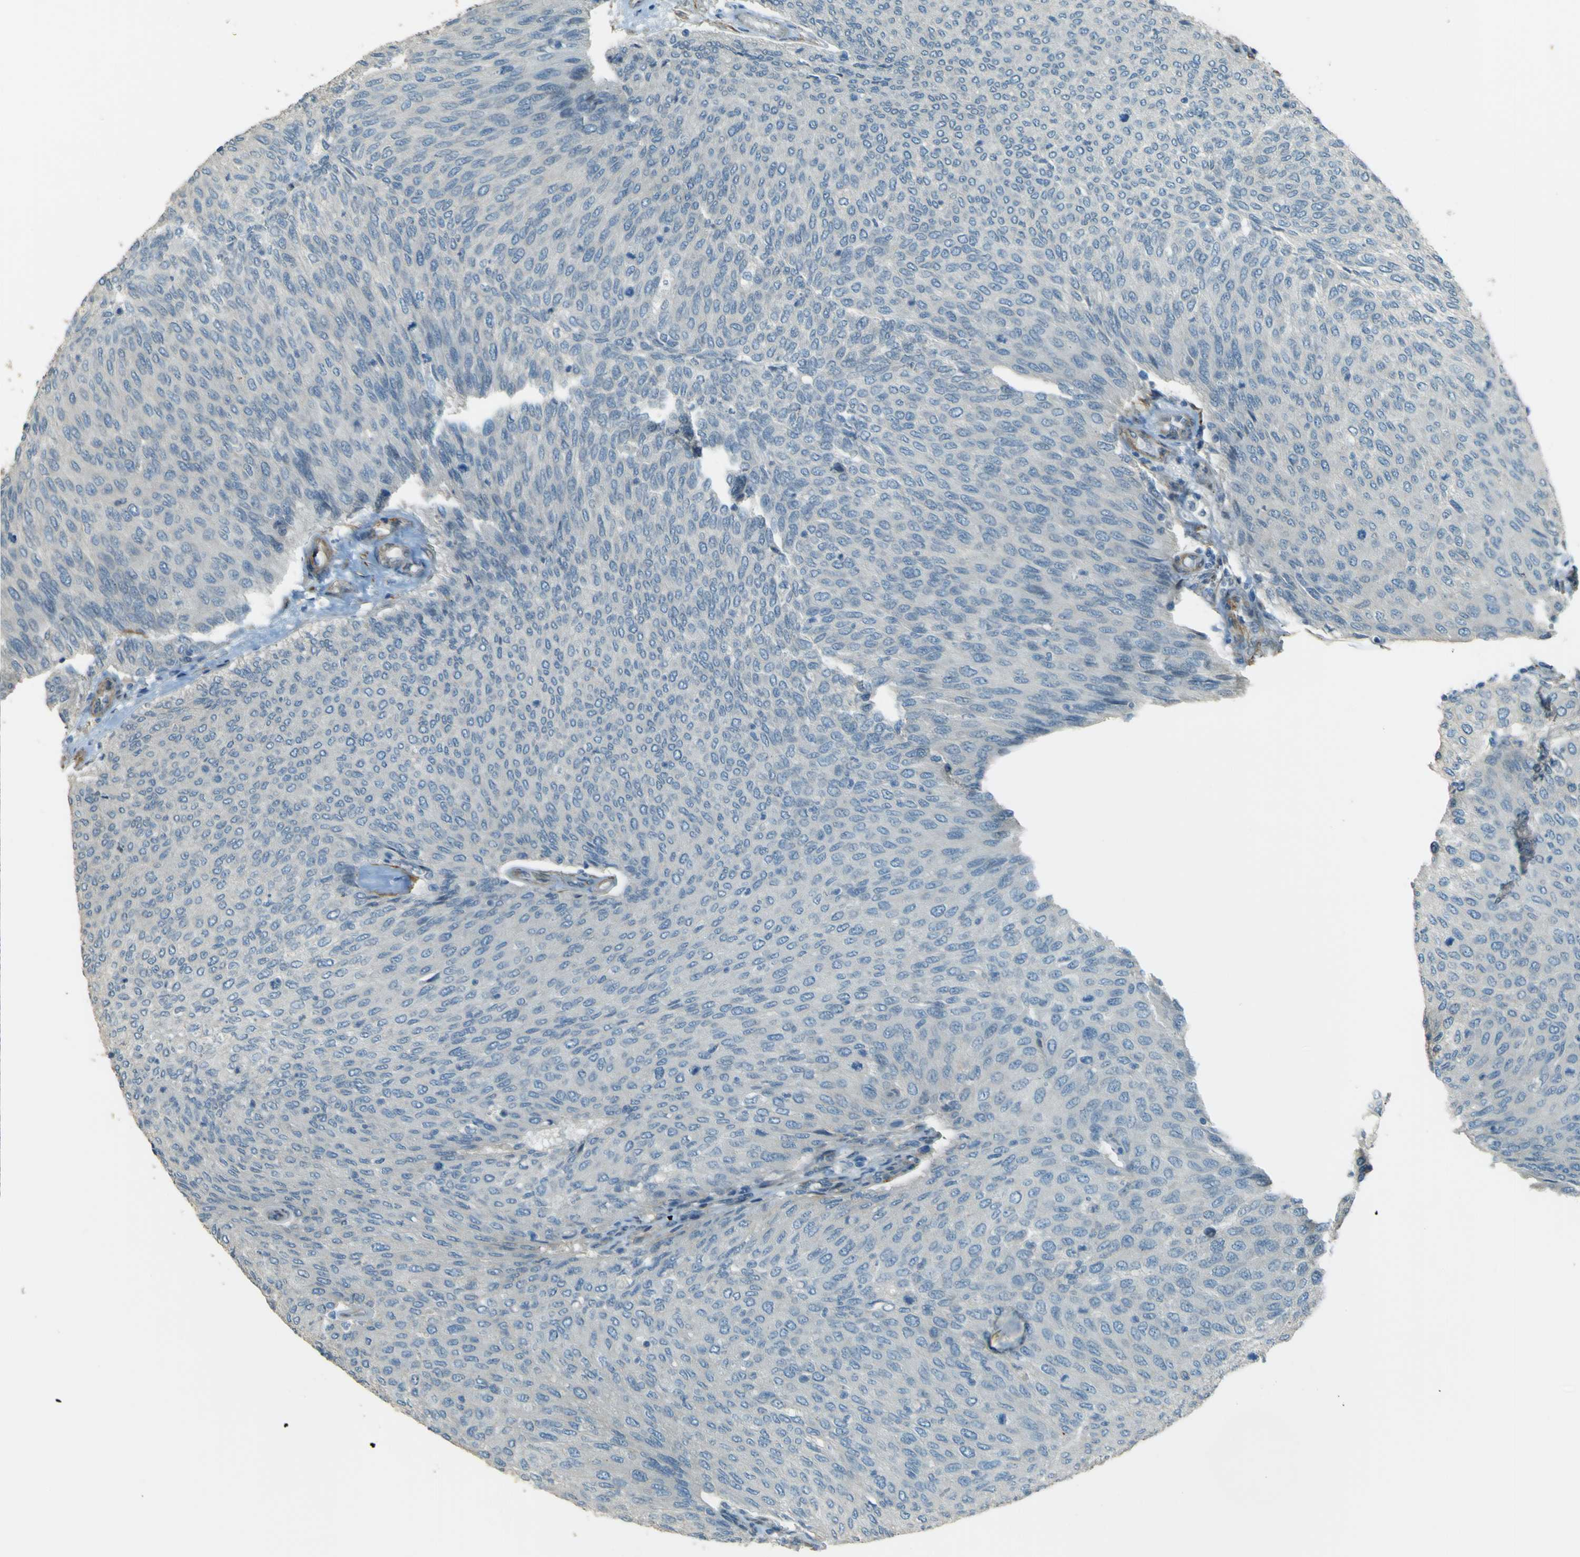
{"staining": {"intensity": "negative", "quantity": "none", "location": "none"}, "tissue": "urothelial cancer", "cell_type": "Tumor cells", "image_type": "cancer", "snomed": [{"axis": "morphology", "description": "Urothelial carcinoma, Low grade"}, {"axis": "topography", "description": "Urinary bladder"}], "caption": "Immunohistochemistry (IHC) histopathology image of neoplastic tissue: human urothelial carcinoma (low-grade) stained with DAB (3,3'-diaminobenzidine) reveals no significant protein expression in tumor cells.", "gene": "NEXN", "patient": {"sex": "female", "age": 79}}